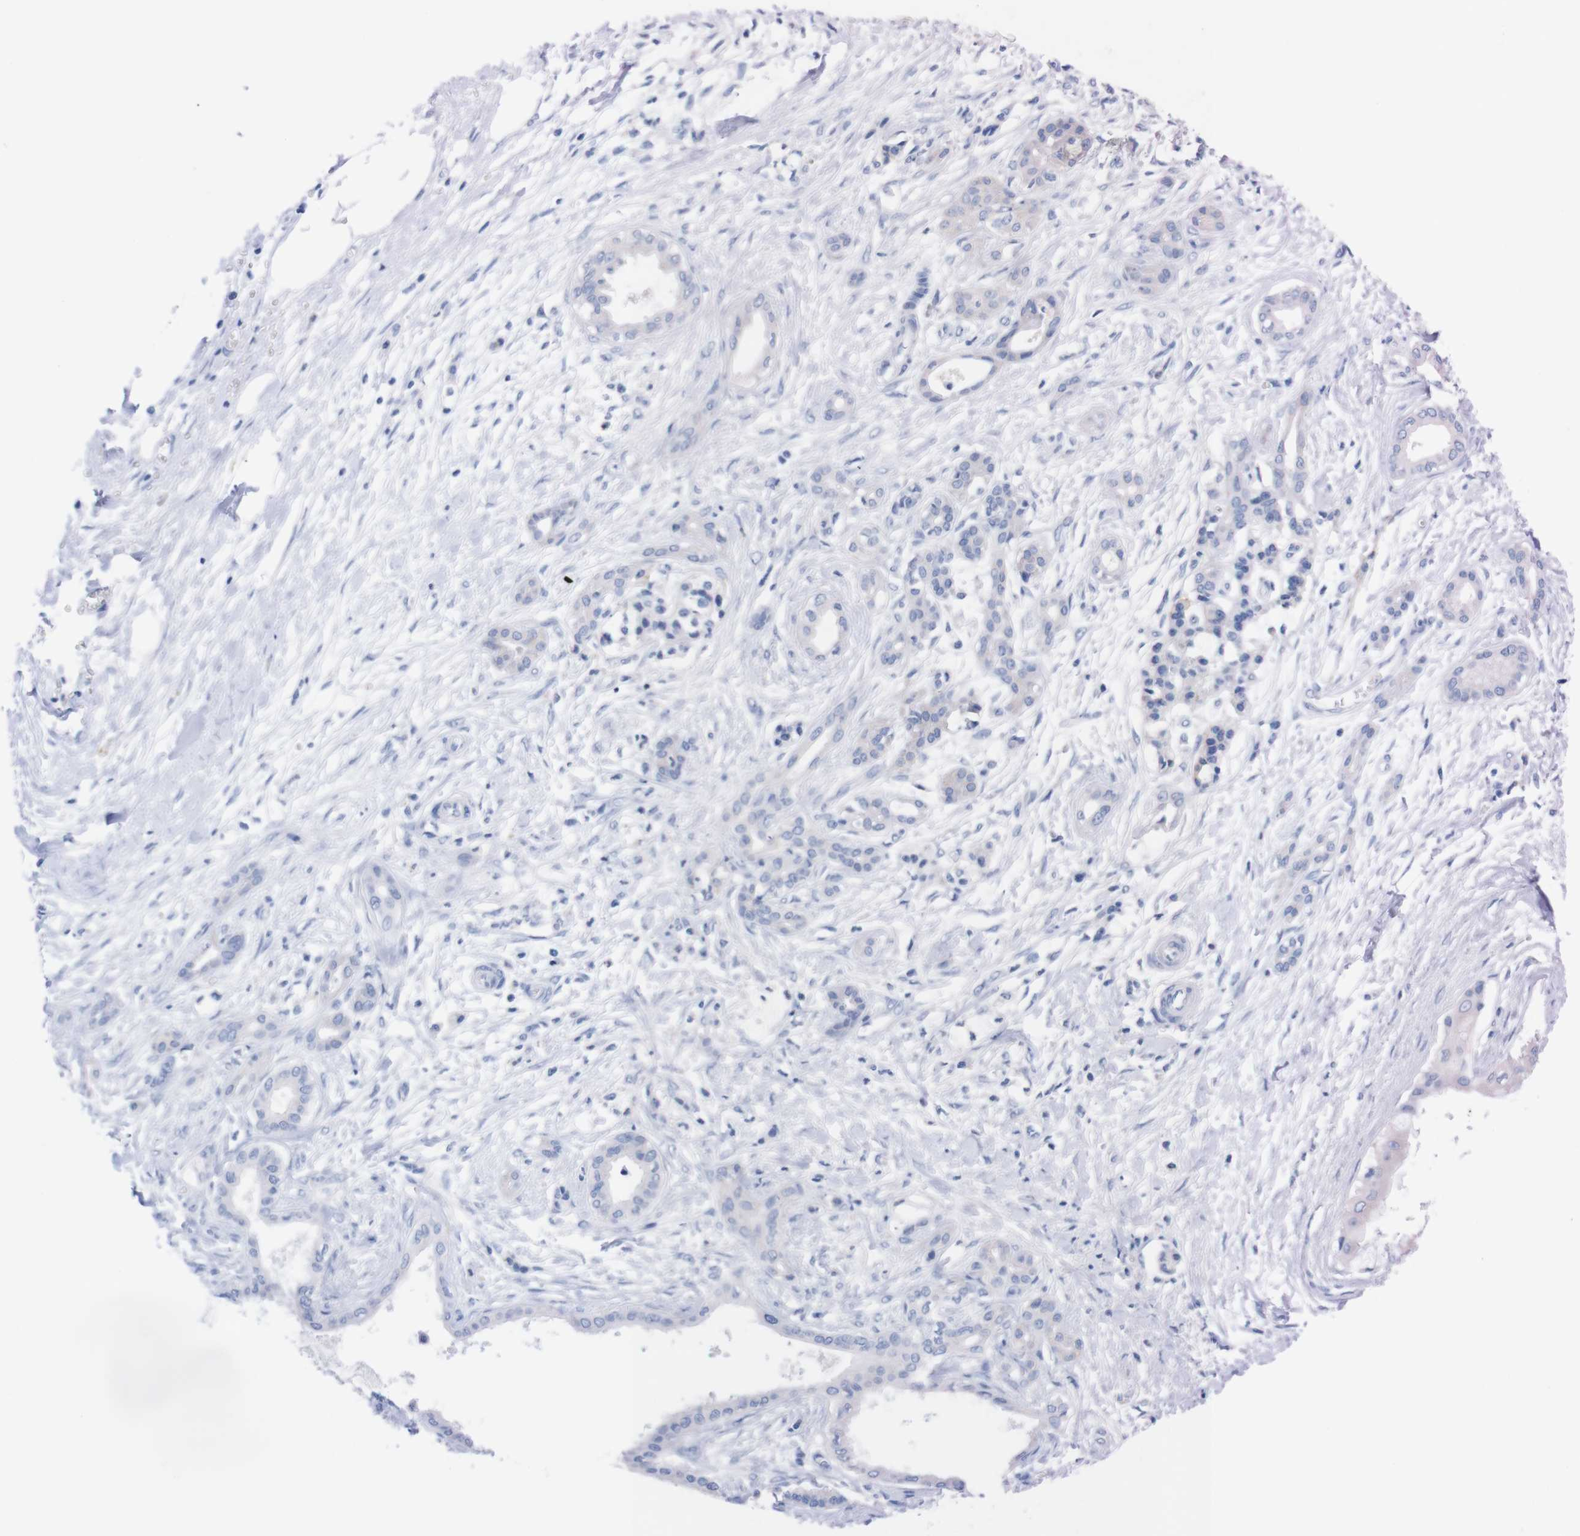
{"staining": {"intensity": "negative", "quantity": "none", "location": "none"}, "tissue": "pancreatic cancer", "cell_type": "Tumor cells", "image_type": "cancer", "snomed": [{"axis": "morphology", "description": "Adenocarcinoma, NOS"}, {"axis": "topography", "description": "Pancreas"}], "caption": "Immunohistochemistry (IHC) micrograph of human adenocarcinoma (pancreatic) stained for a protein (brown), which displays no staining in tumor cells.", "gene": "TMEM243", "patient": {"sex": "male", "age": 56}}